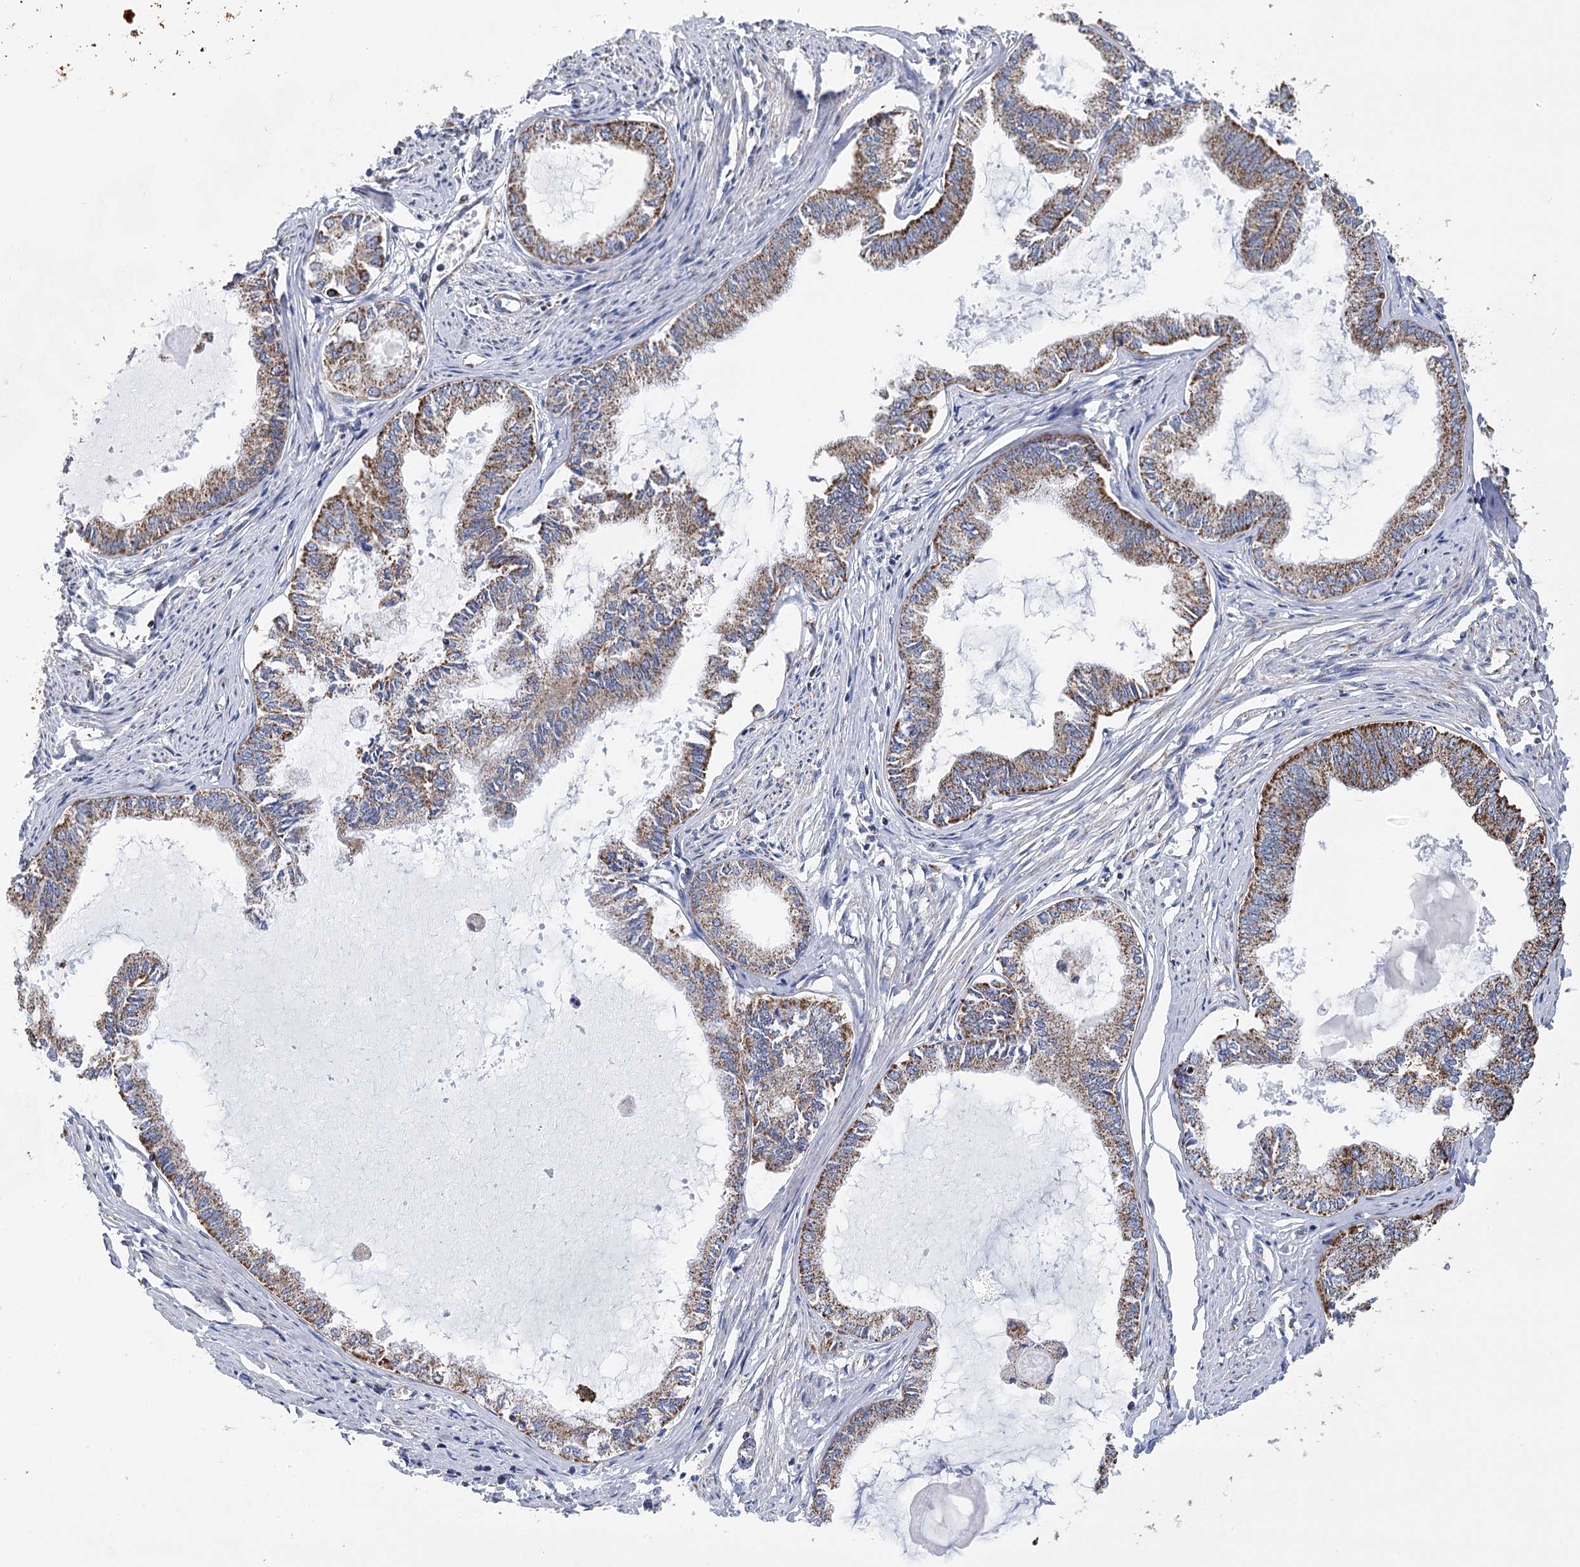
{"staining": {"intensity": "moderate", "quantity": ">75%", "location": "cytoplasmic/membranous"}, "tissue": "endometrial cancer", "cell_type": "Tumor cells", "image_type": "cancer", "snomed": [{"axis": "morphology", "description": "Adenocarcinoma, NOS"}, {"axis": "topography", "description": "Endometrium"}], "caption": "Immunohistochemistry (IHC) micrograph of neoplastic tissue: endometrial cancer stained using immunohistochemistry (IHC) displays medium levels of moderate protein expression localized specifically in the cytoplasmic/membranous of tumor cells, appearing as a cytoplasmic/membranous brown color.", "gene": "CCDC73", "patient": {"sex": "female", "age": 86}}